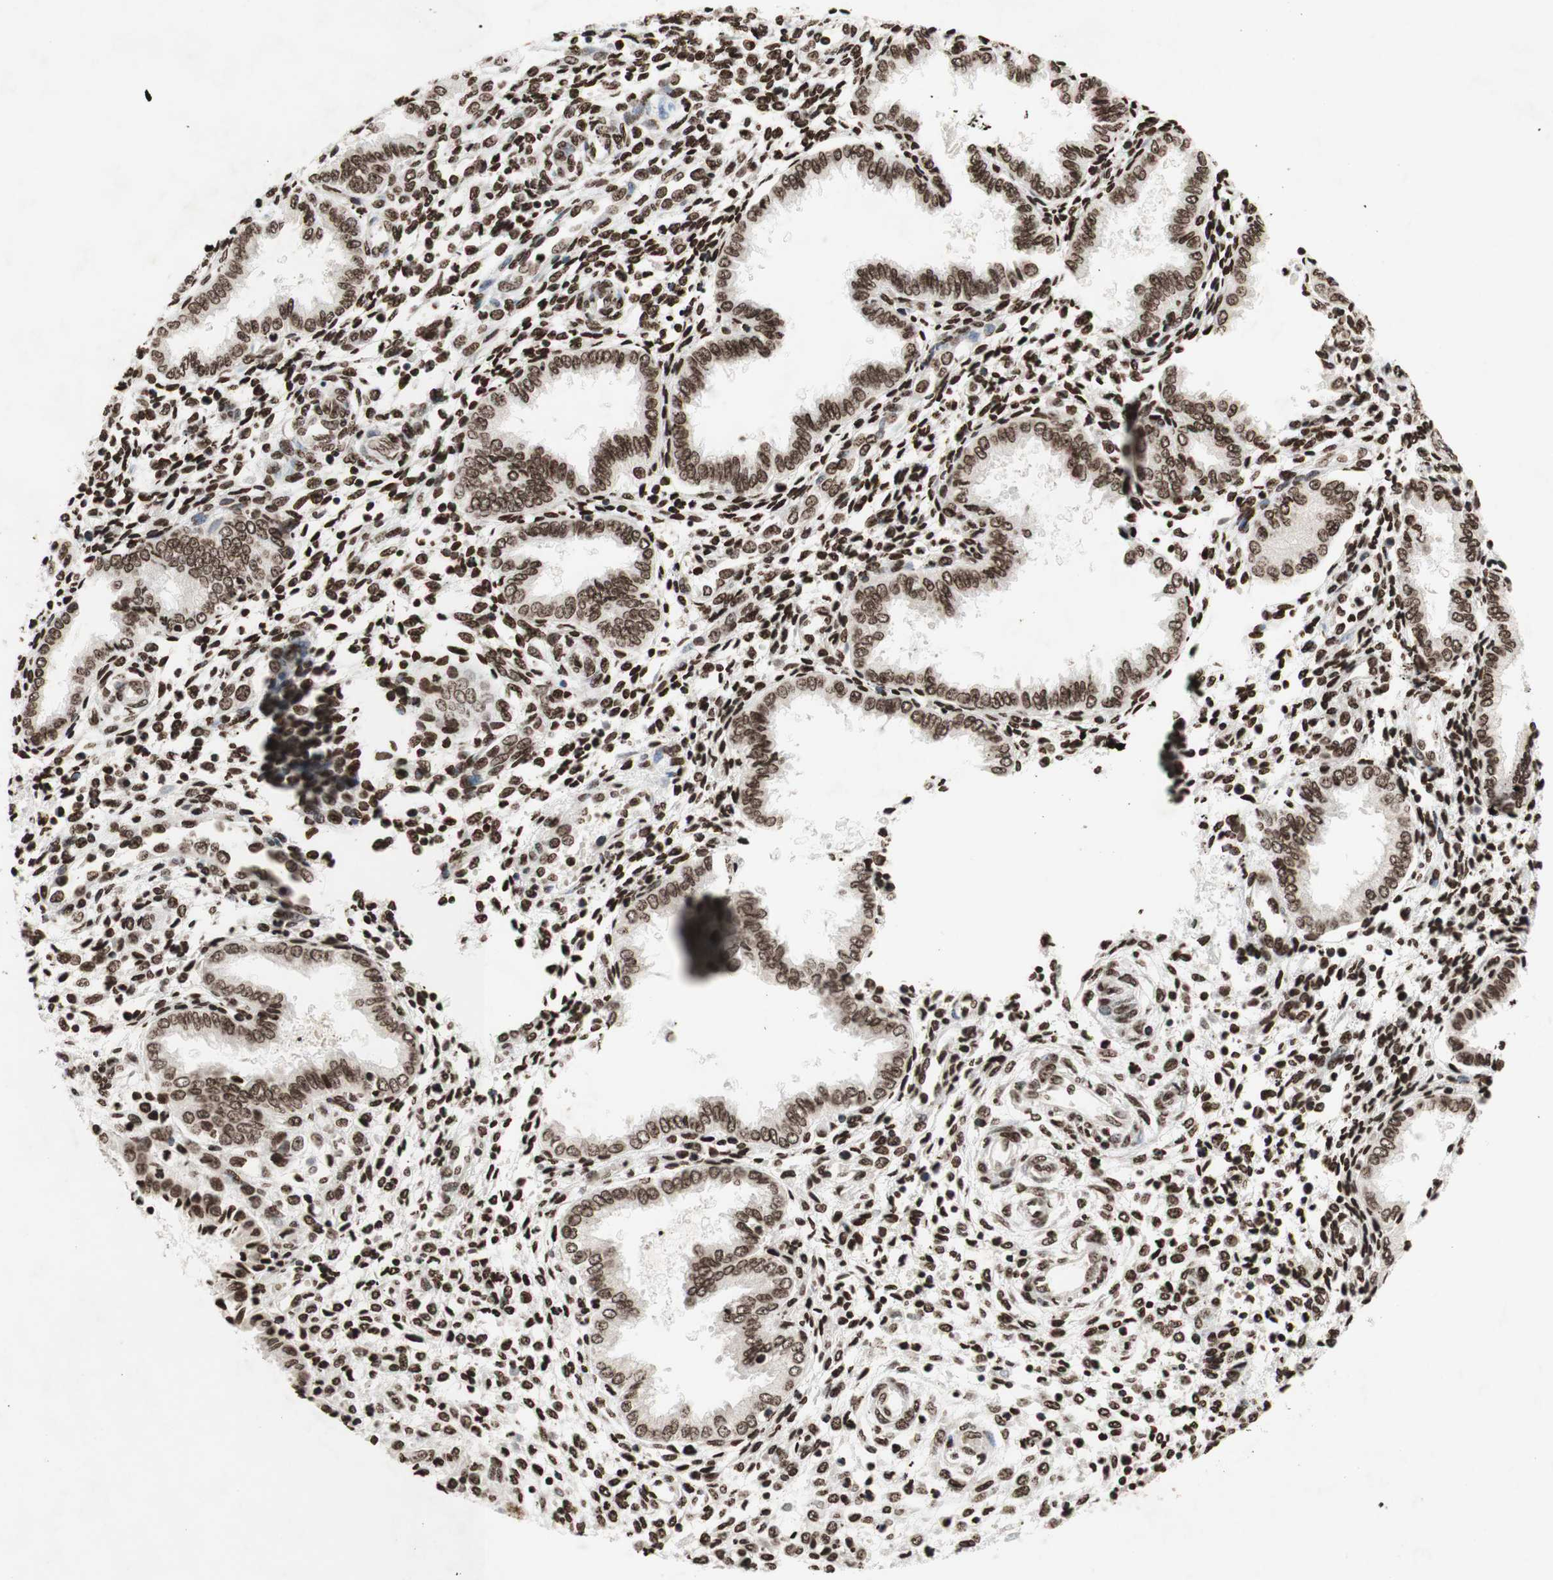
{"staining": {"intensity": "strong", "quantity": ">75%", "location": "nuclear"}, "tissue": "endometrium", "cell_type": "Cells in endometrial stroma", "image_type": "normal", "snomed": [{"axis": "morphology", "description": "Normal tissue, NOS"}, {"axis": "topography", "description": "Endometrium"}], "caption": "Immunohistochemistry image of benign endometrium stained for a protein (brown), which demonstrates high levels of strong nuclear staining in about >75% of cells in endometrial stroma.", "gene": "NCOA3", "patient": {"sex": "female", "age": 33}}